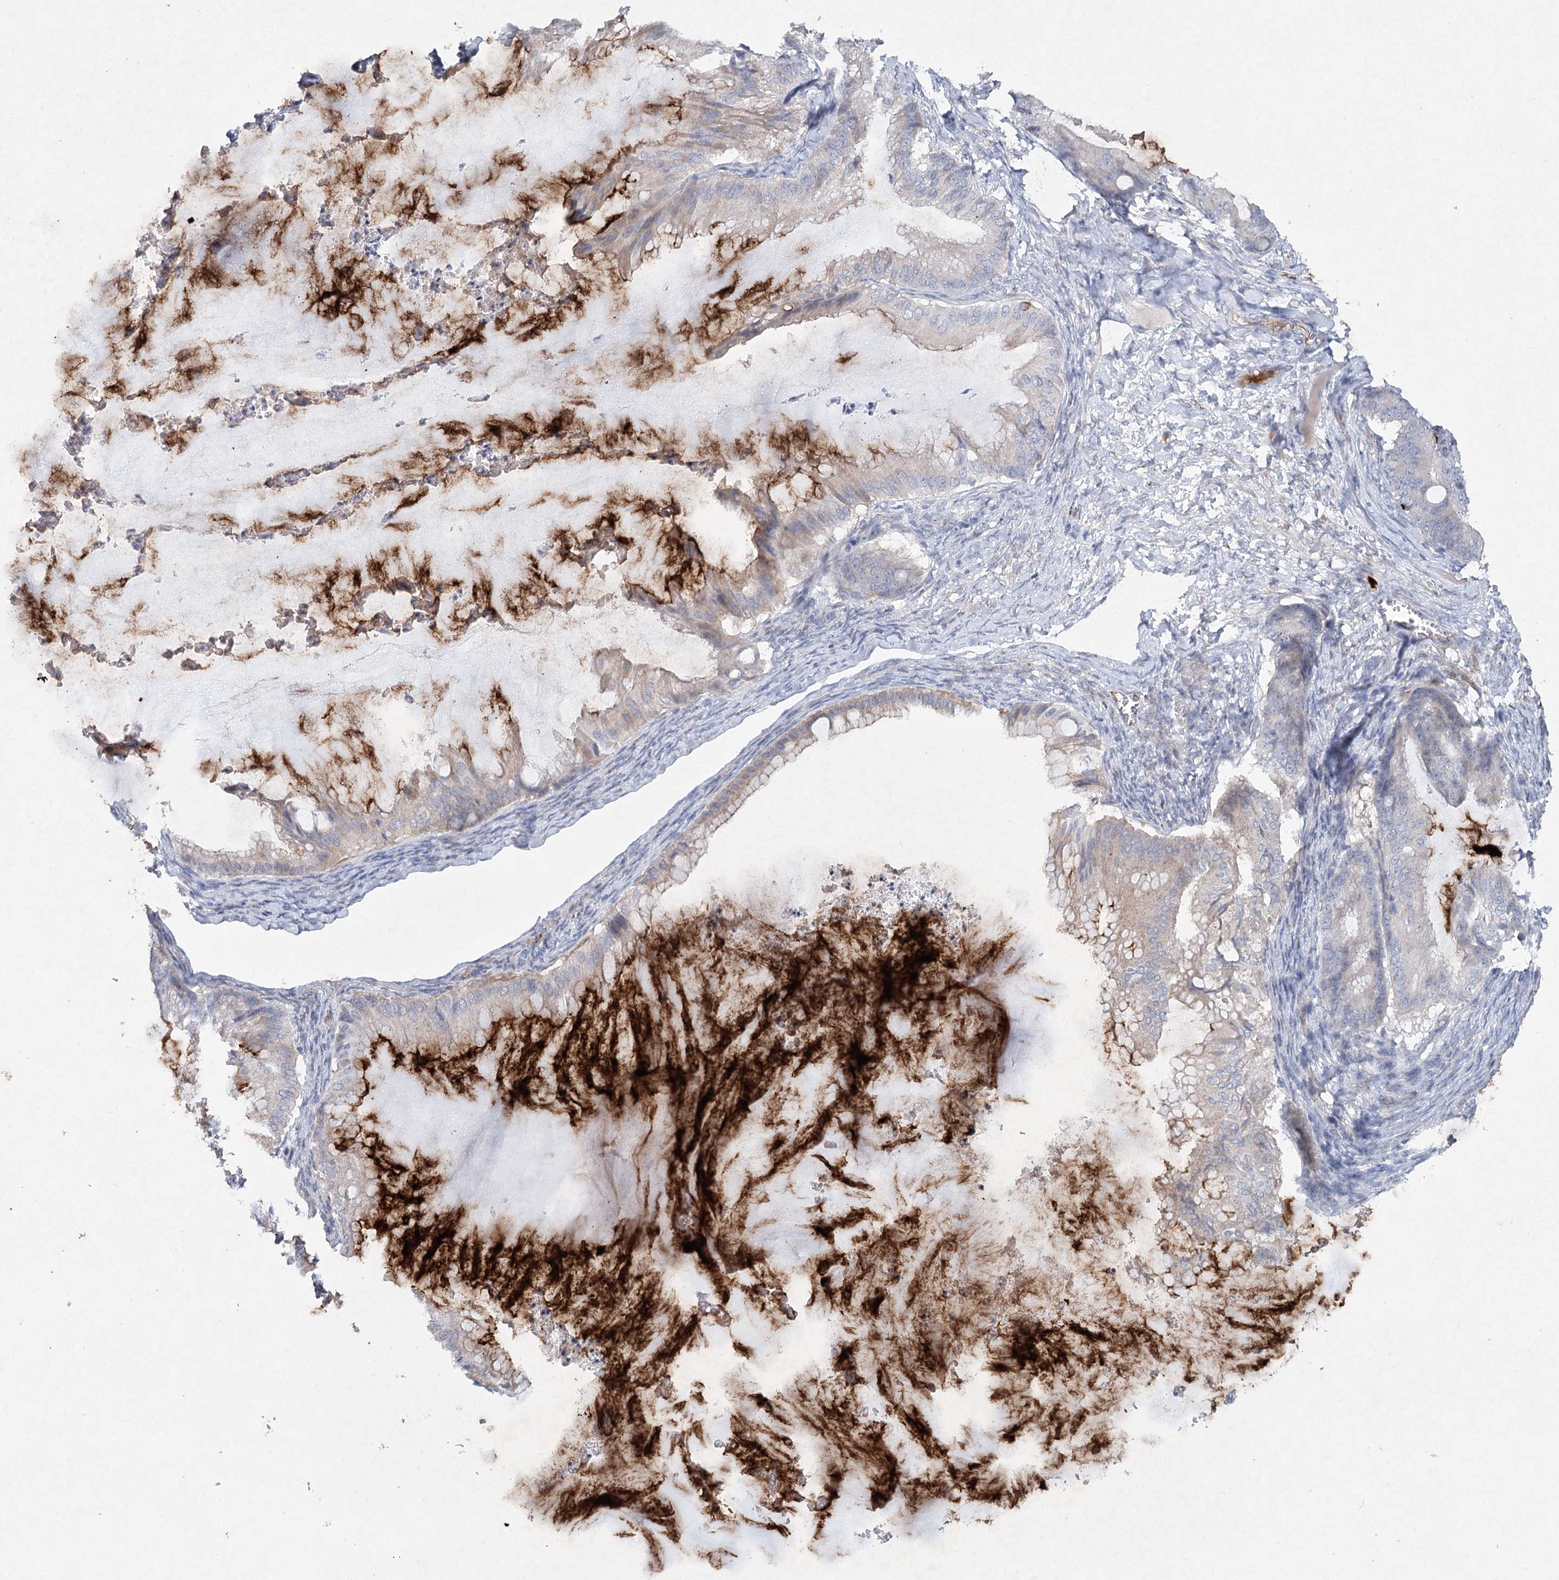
{"staining": {"intensity": "weak", "quantity": "<25%", "location": "cytoplasmic/membranous"}, "tissue": "ovarian cancer", "cell_type": "Tumor cells", "image_type": "cancer", "snomed": [{"axis": "morphology", "description": "Cystadenocarcinoma, mucinous, NOS"}, {"axis": "topography", "description": "Ovary"}], "caption": "A histopathology image of human mucinous cystadenocarcinoma (ovarian) is negative for staining in tumor cells.", "gene": "RFX6", "patient": {"sex": "female", "age": 71}}